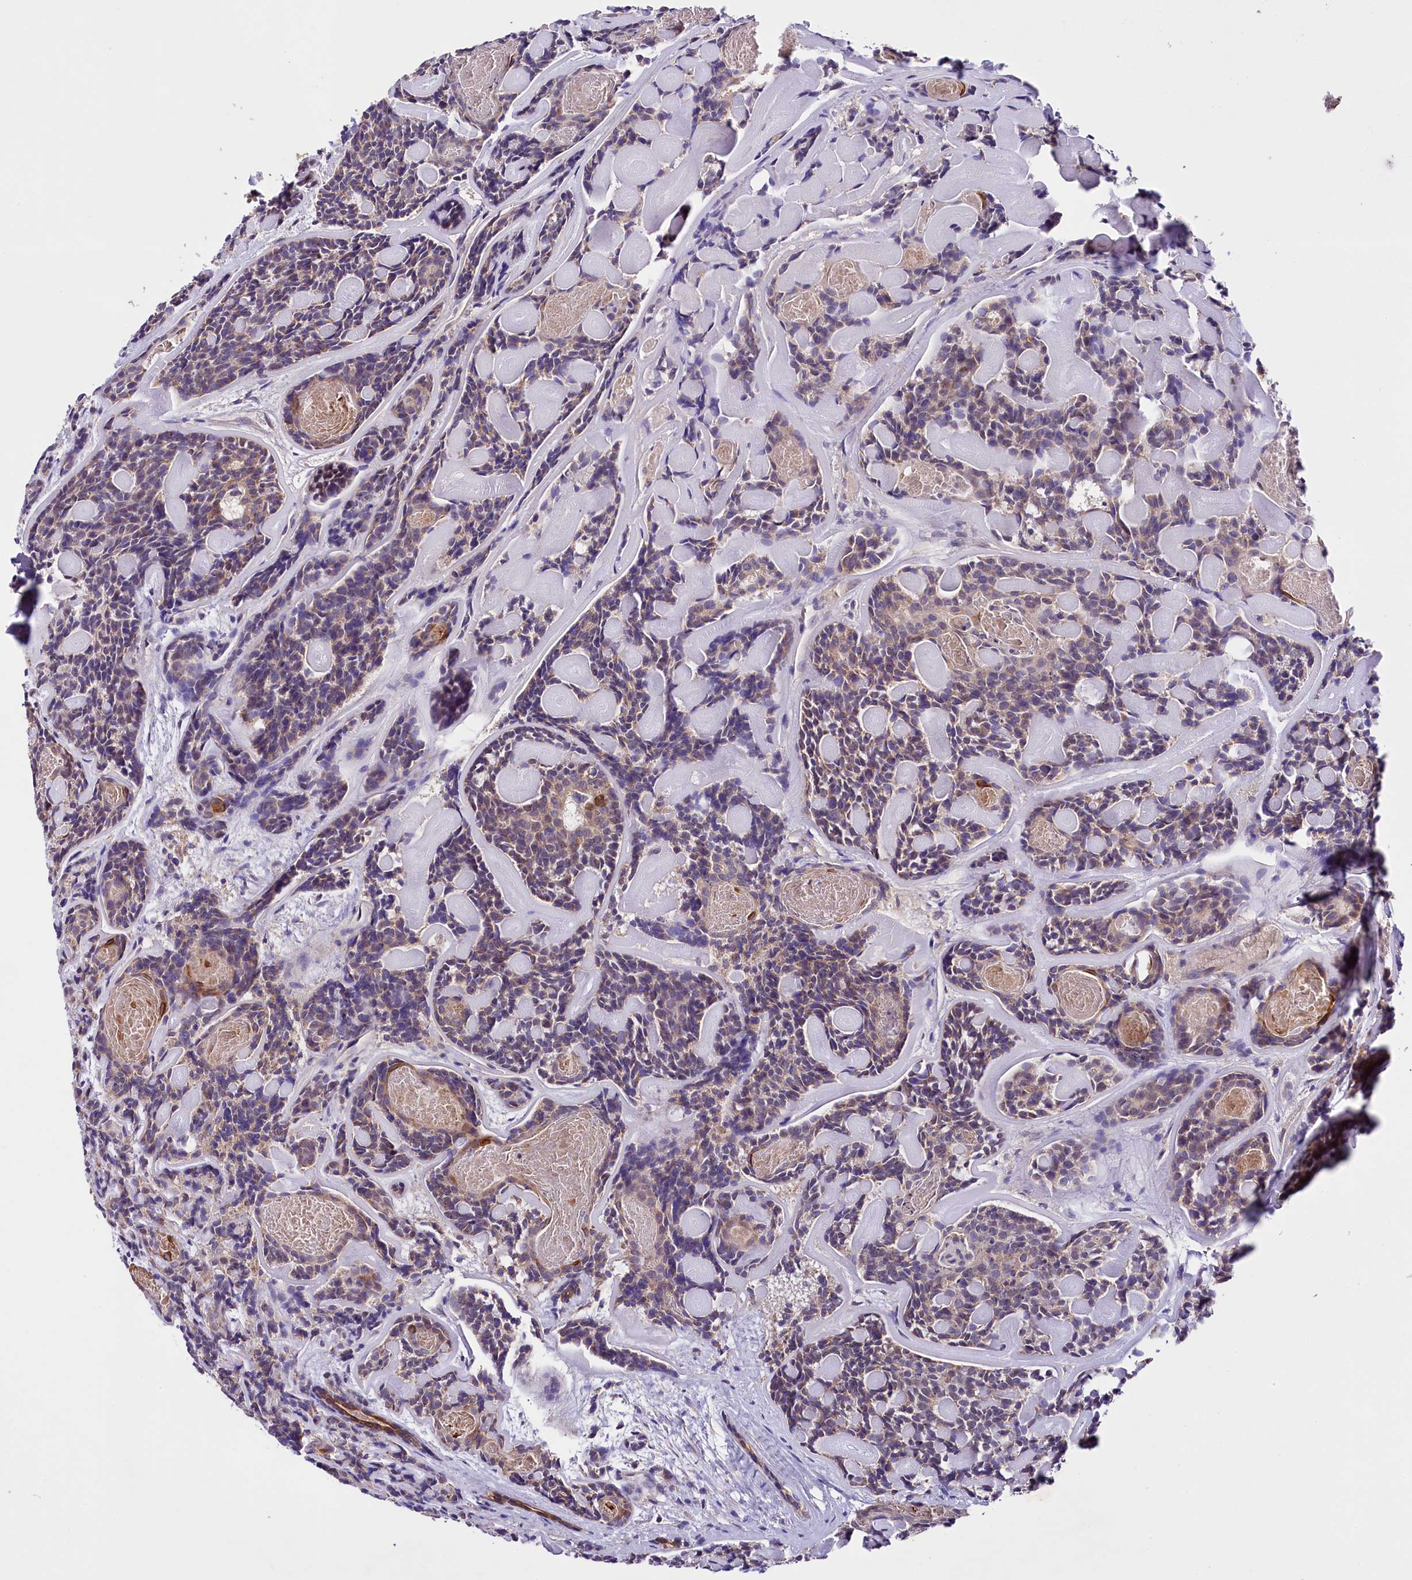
{"staining": {"intensity": "weak", "quantity": "<25%", "location": "cytoplasmic/membranous"}, "tissue": "head and neck cancer", "cell_type": "Tumor cells", "image_type": "cancer", "snomed": [{"axis": "morphology", "description": "Adenocarcinoma, NOS"}, {"axis": "topography", "description": "Salivary gland"}, {"axis": "topography", "description": "Head-Neck"}], "caption": "This photomicrograph is of head and neck cancer (adenocarcinoma) stained with immunohistochemistry to label a protein in brown with the nuclei are counter-stained blue. There is no staining in tumor cells. (Stains: DAB immunohistochemistry with hematoxylin counter stain, Microscopy: brightfield microscopy at high magnification).", "gene": "ZNF45", "patient": {"sex": "female", "age": 63}}